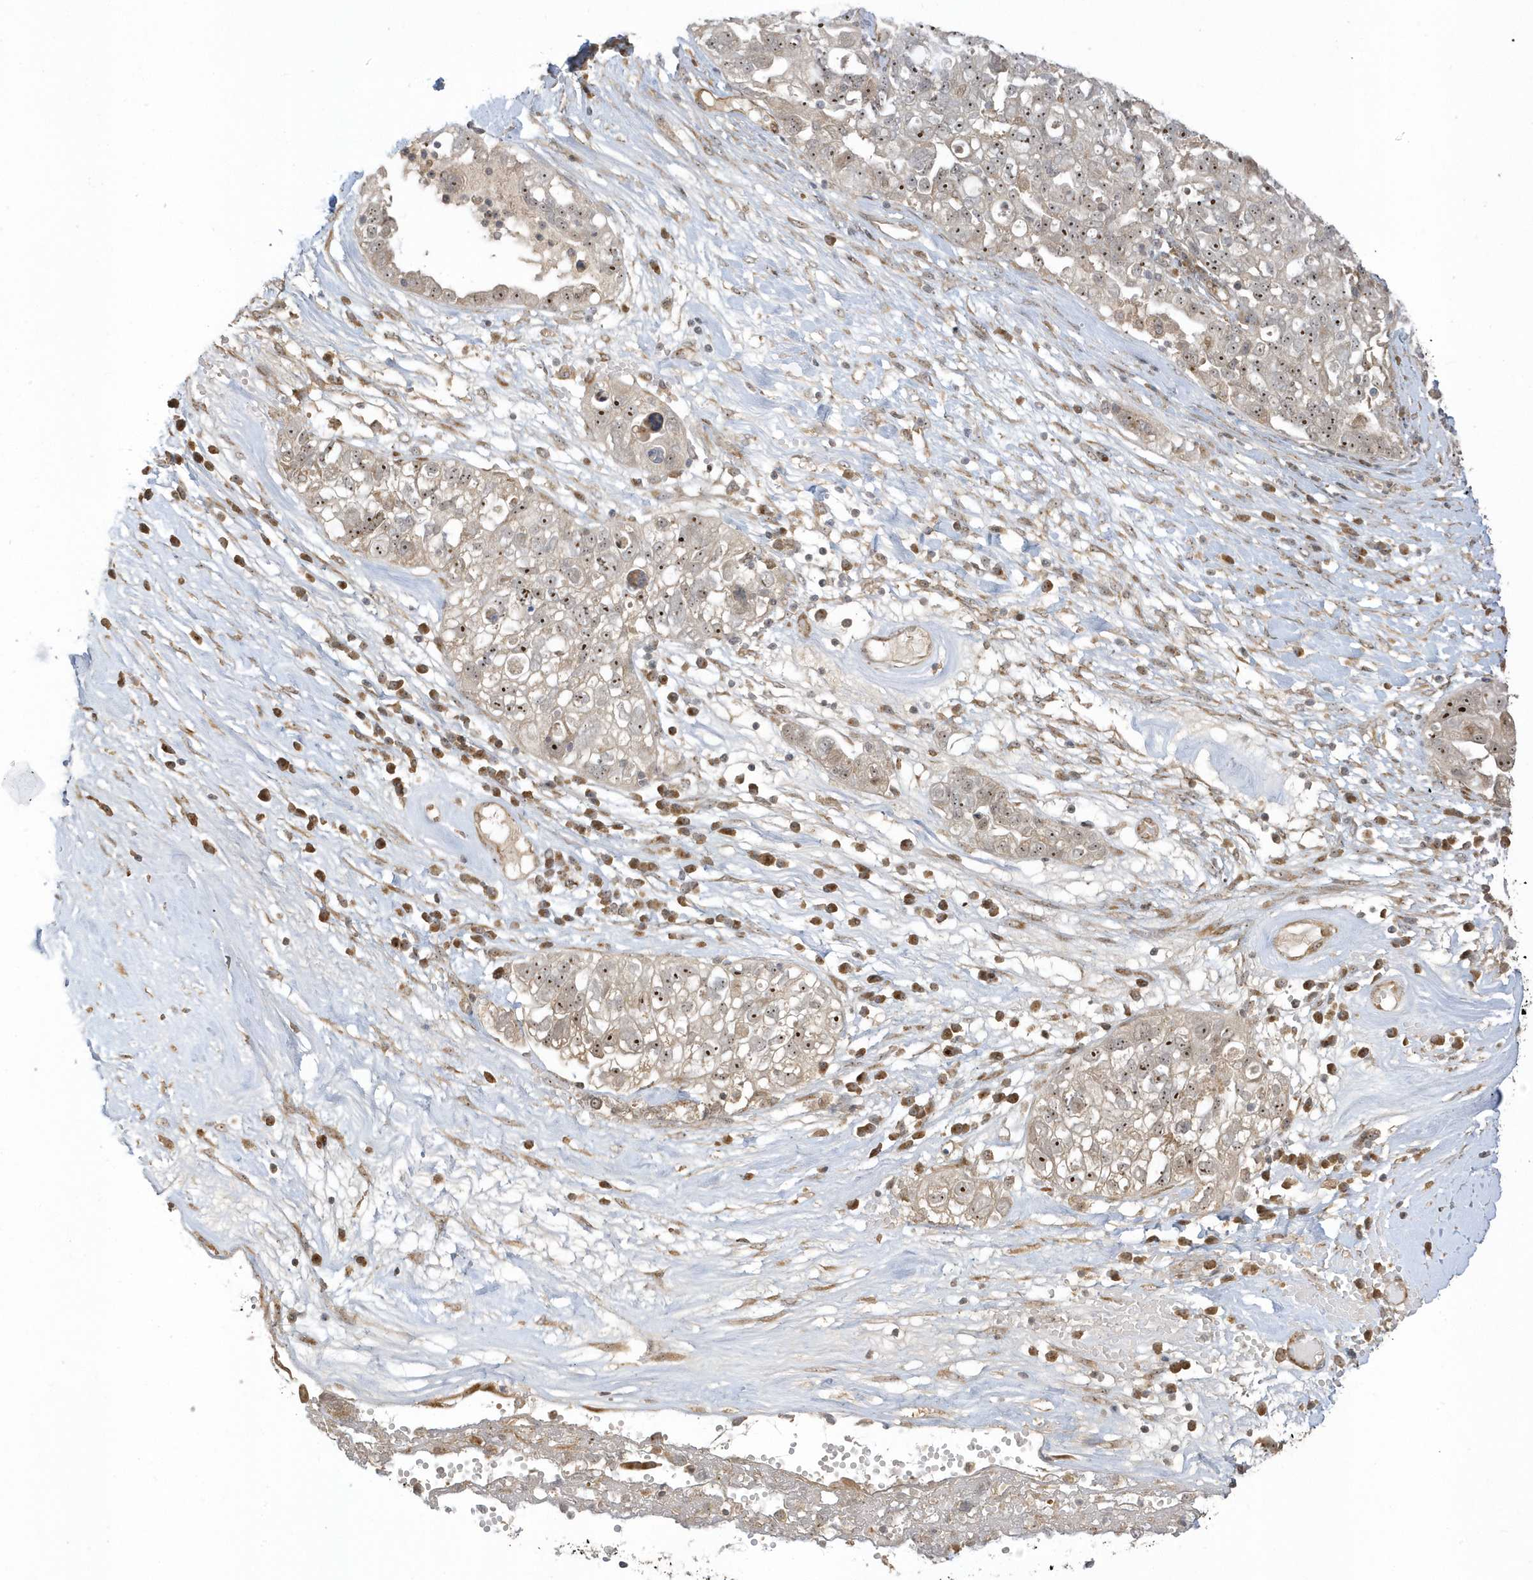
{"staining": {"intensity": "moderate", "quantity": "25%-75%", "location": "nuclear"}, "tissue": "ovarian cancer", "cell_type": "Tumor cells", "image_type": "cancer", "snomed": [{"axis": "morphology", "description": "Carcinoma, NOS"}, {"axis": "morphology", "description": "Cystadenocarcinoma, serous, NOS"}, {"axis": "topography", "description": "Ovary"}], "caption": "Immunohistochemistry staining of carcinoma (ovarian), which displays medium levels of moderate nuclear staining in approximately 25%-75% of tumor cells indicating moderate nuclear protein staining. The staining was performed using DAB (3,3'-diaminobenzidine) (brown) for protein detection and nuclei were counterstained in hematoxylin (blue).", "gene": "ECM2", "patient": {"sex": "female", "age": 69}}